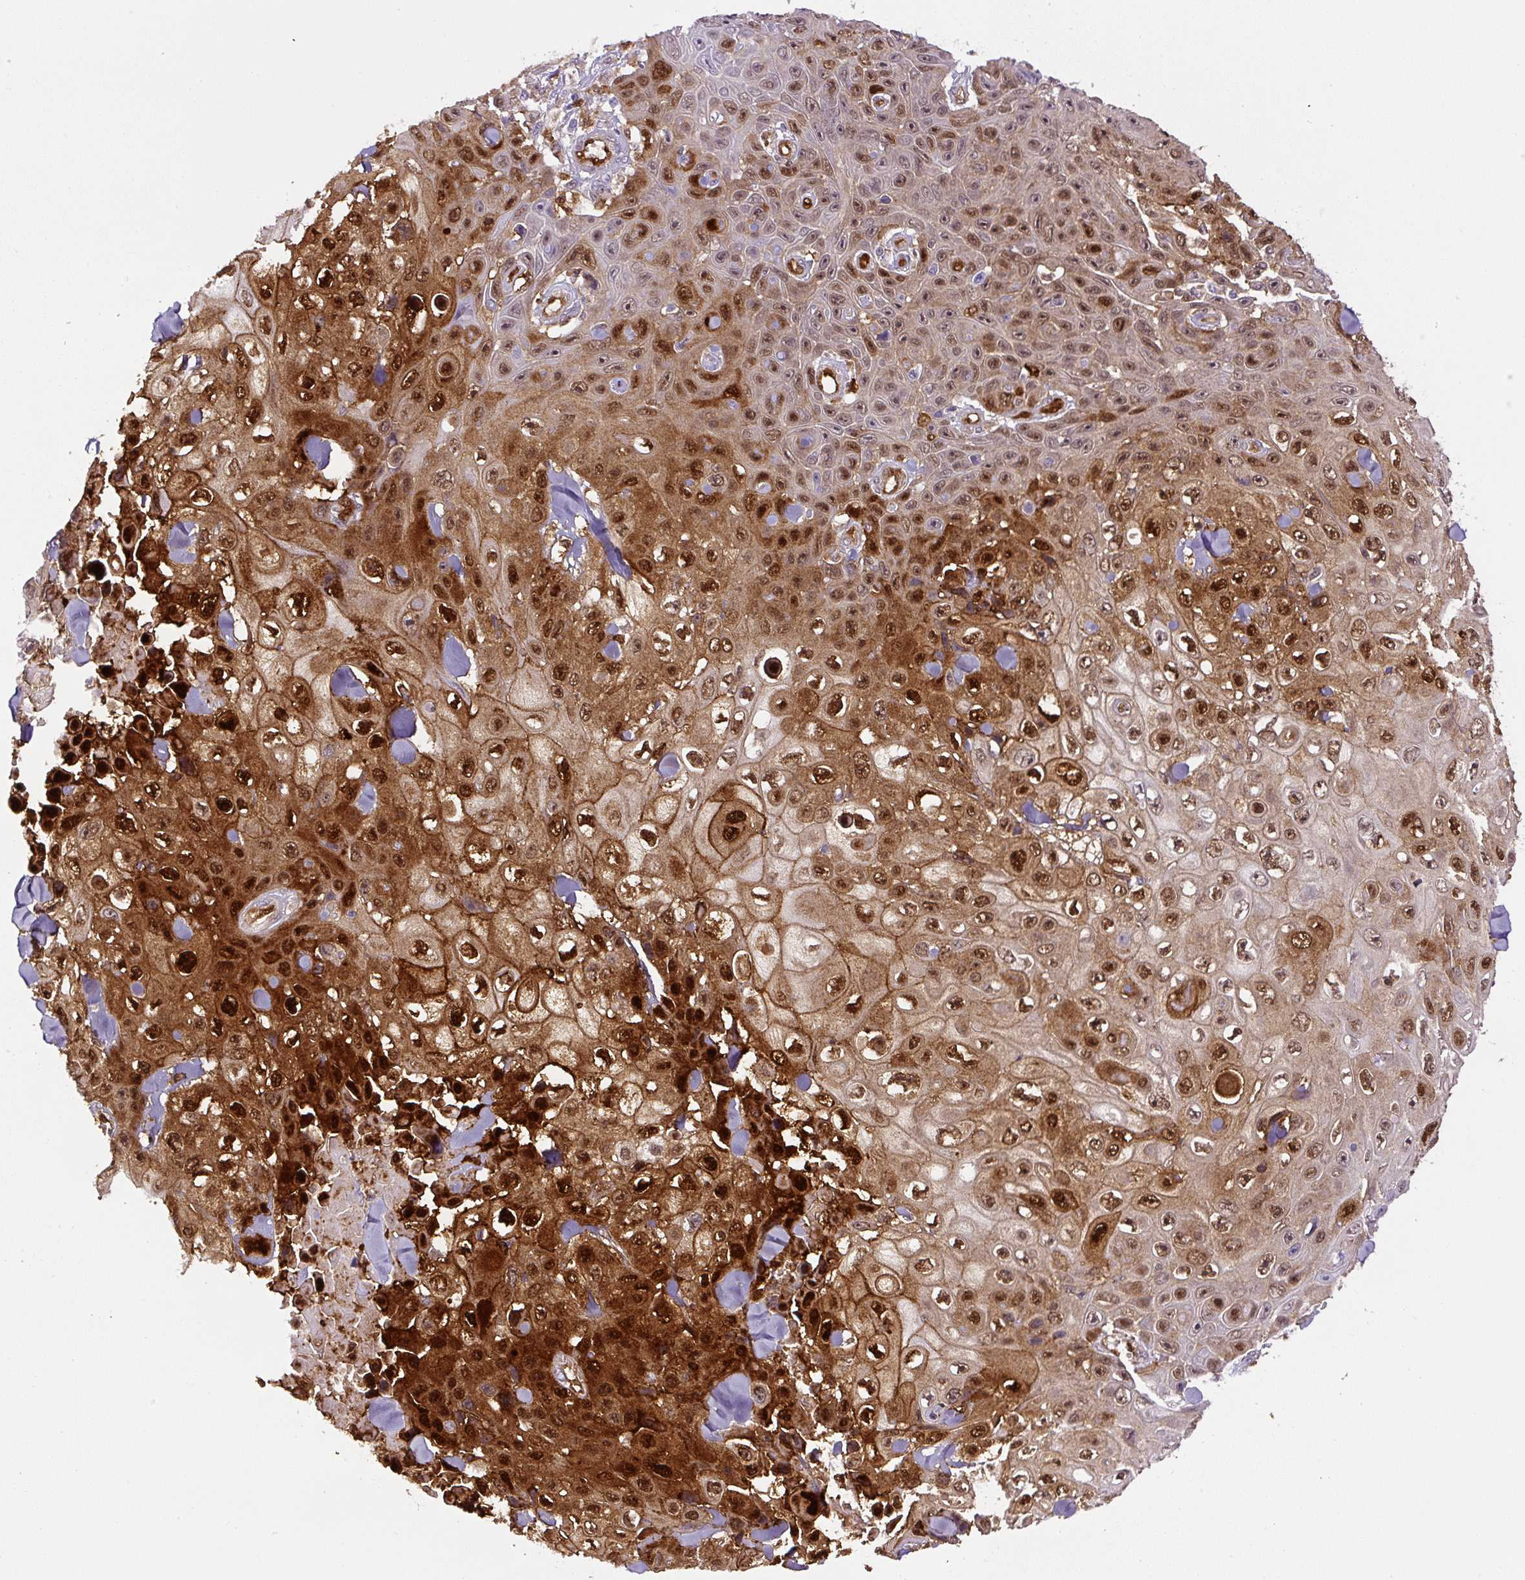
{"staining": {"intensity": "strong", "quantity": ">75%", "location": "cytoplasmic/membranous,nuclear"}, "tissue": "skin cancer", "cell_type": "Tumor cells", "image_type": "cancer", "snomed": [{"axis": "morphology", "description": "Squamous cell carcinoma, NOS"}, {"axis": "topography", "description": "Skin"}], "caption": "This is a micrograph of immunohistochemistry (IHC) staining of squamous cell carcinoma (skin), which shows strong positivity in the cytoplasmic/membranous and nuclear of tumor cells.", "gene": "ANXA1", "patient": {"sex": "male", "age": 82}}